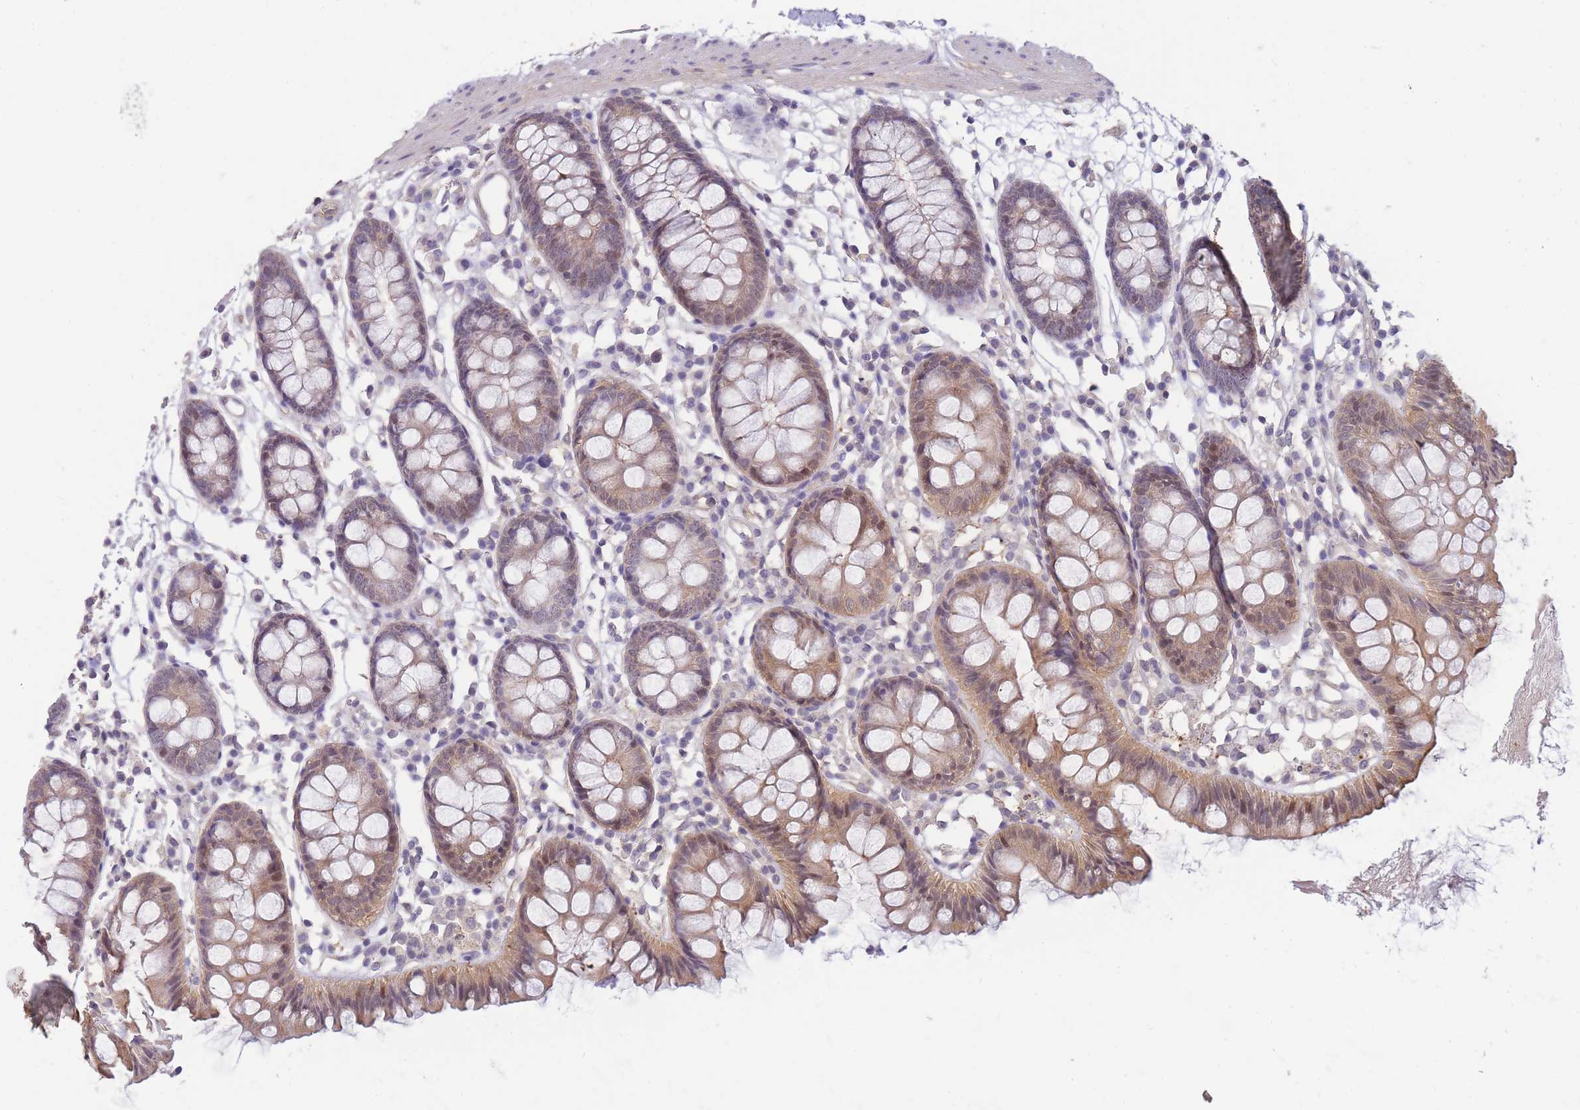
{"staining": {"intensity": "weak", "quantity": ">75%", "location": "cytoplasmic/membranous"}, "tissue": "colon", "cell_type": "Endothelial cells", "image_type": "normal", "snomed": [{"axis": "morphology", "description": "Normal tissue, NOS"}, {"axis": "topography", "description": "Colon"}], "caption": "A brown stain labels weak cytoplasmic/membranous expression of a protein in endothelial cells of benign human colon.", "gene": "SMC6", "patient": {"sex": "female", "age": 84}}